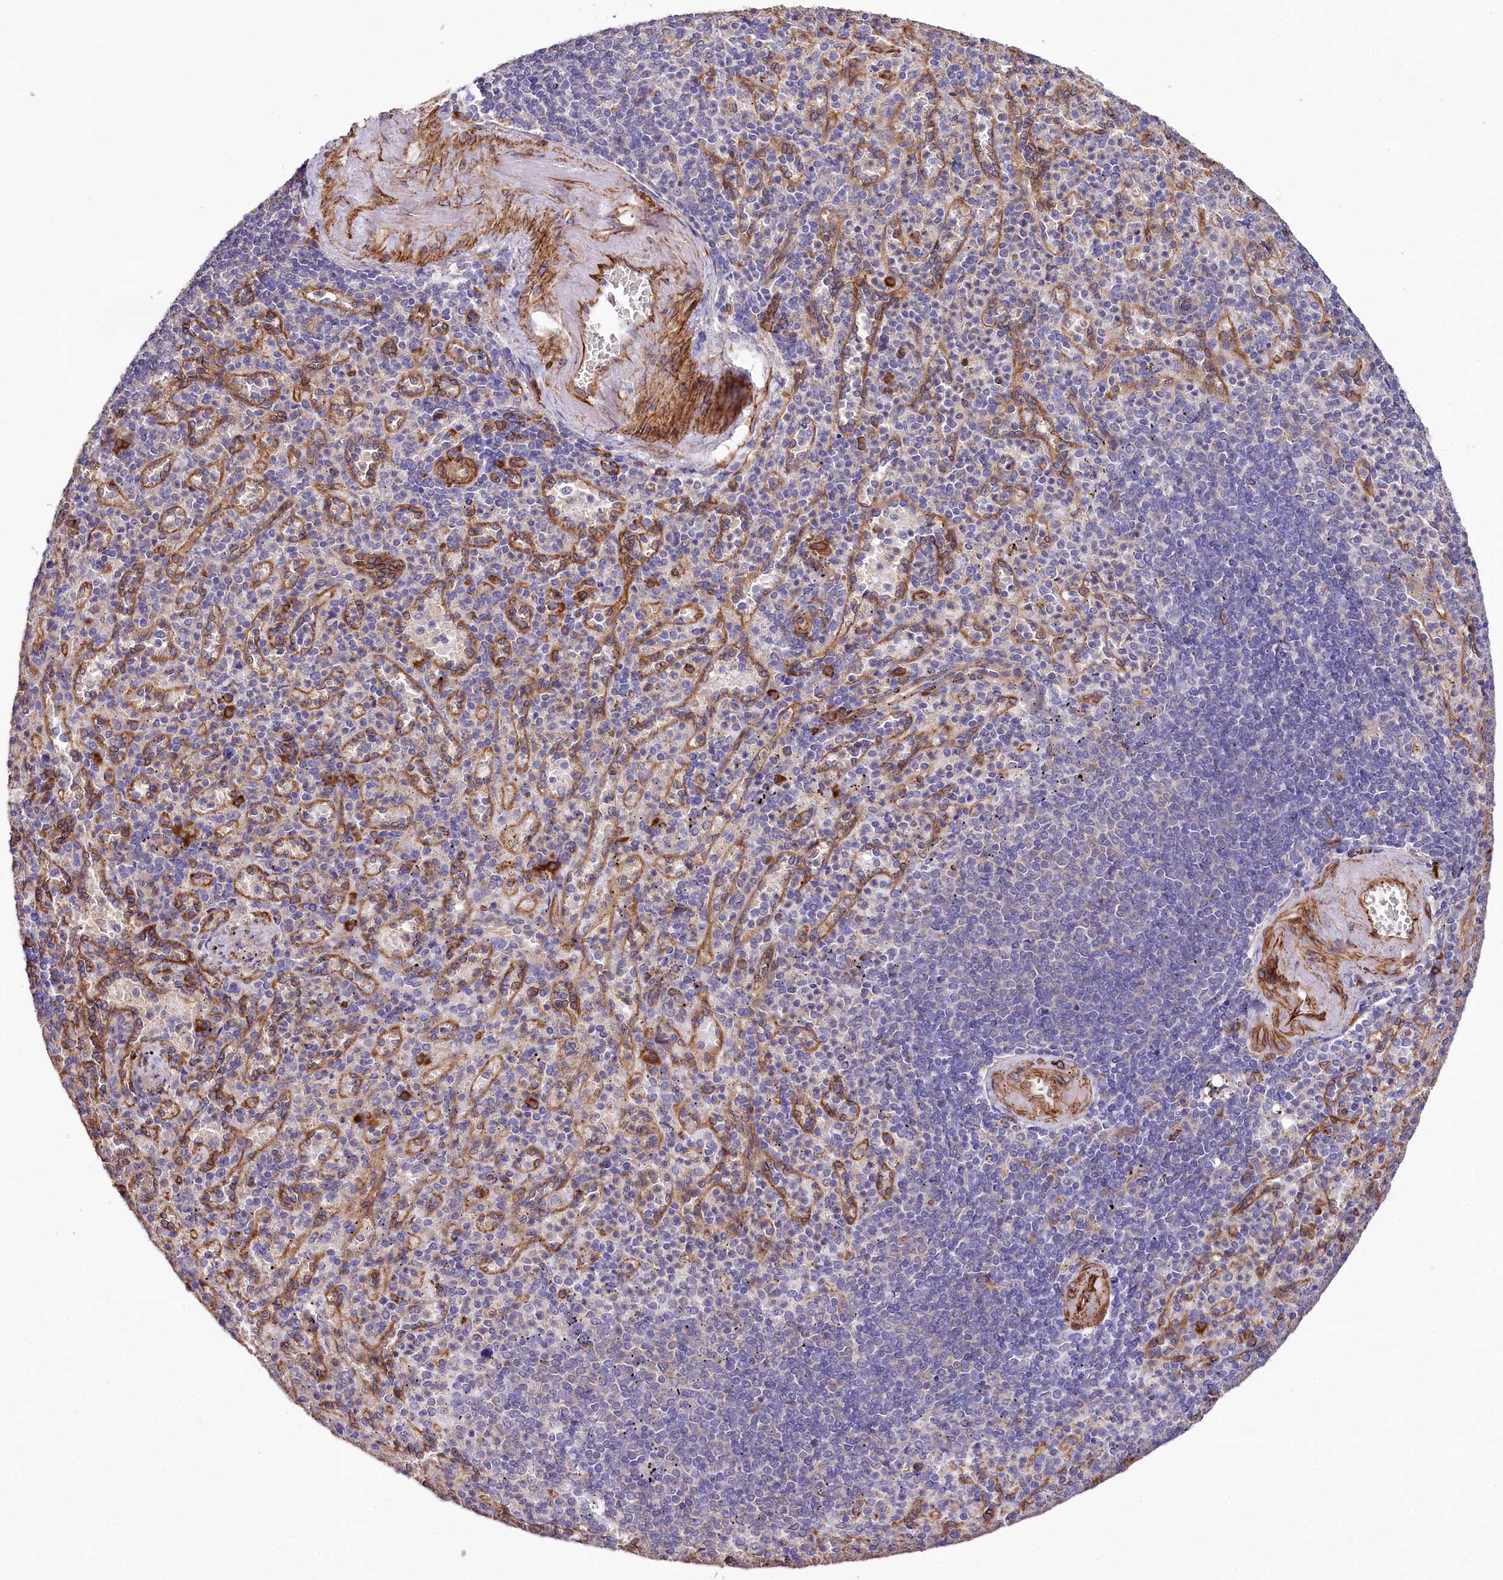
{"staining": {"intensity": "negative", "quantity": "none", "location": "none"}, "tissue": "spleen", "cell_type": "Cells in red pulp", "image_type": "normal", "snomed": [{"axis": "morphology", "description": "Normal tissue, NOS"}, {"axis": "topography", "description": "Spleen"}], "caption": "Spleen stained for a protein using IHC displays no expression cells in red pulp.", "gene": "SPATS2", "patient": {"sex": "female", "age": 74}}